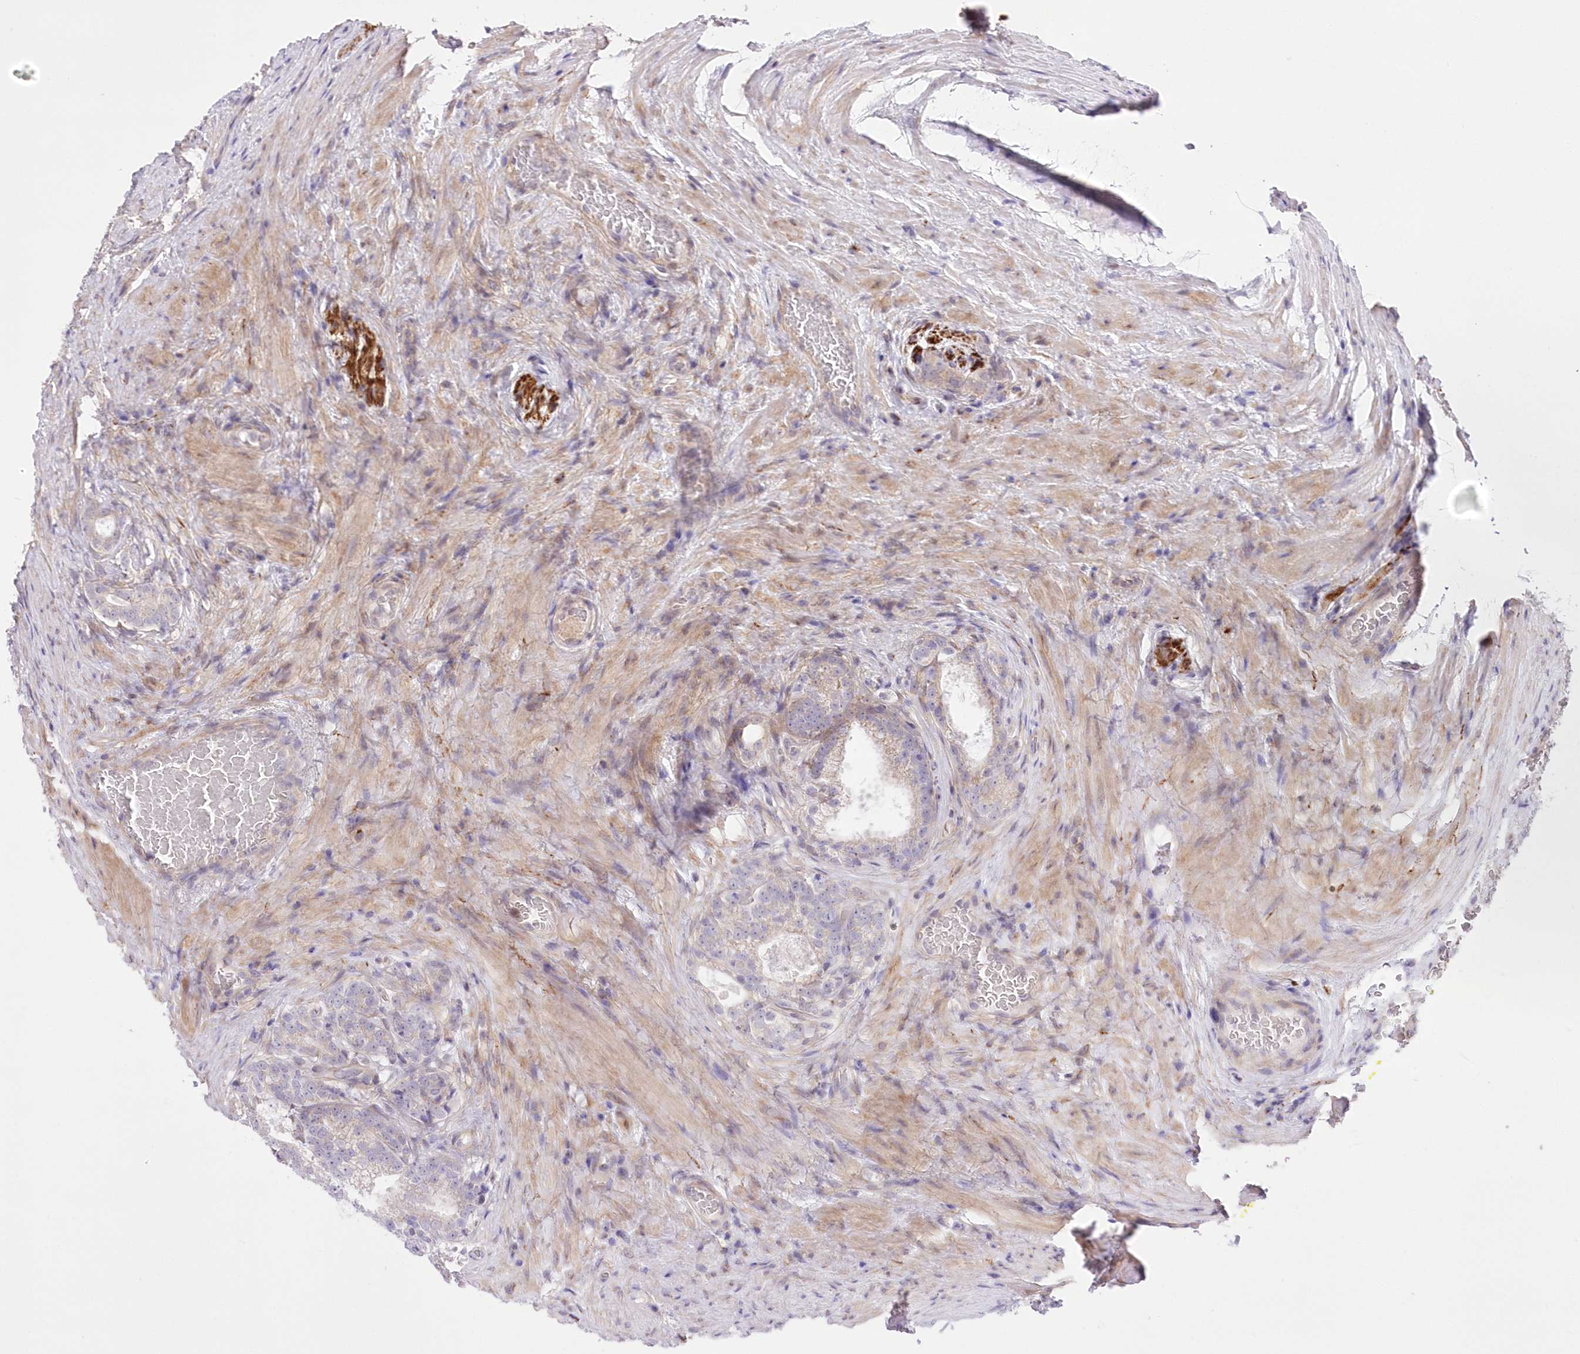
{"staining": {"intensity": "negative", "quantity": "none", "location": "none"}, "tissue": "prostate cancer", "cell_type": "Tumor cells", "image_type": "cancer", "snomed": [{"axis": "morphology", "description": "Adenocarcinoma, Low grade"}, {"axis": "topography", "description": "Prostate"}], "caption": "This histopathology image is of prostate cancer stained with immunohistochemistry to label a protein in brown with the nuclei are counter-stained blue. There is no positivity in tumor cells.", "gene": "FAM241B", "patient": {"sex": "male", "age": 71}}